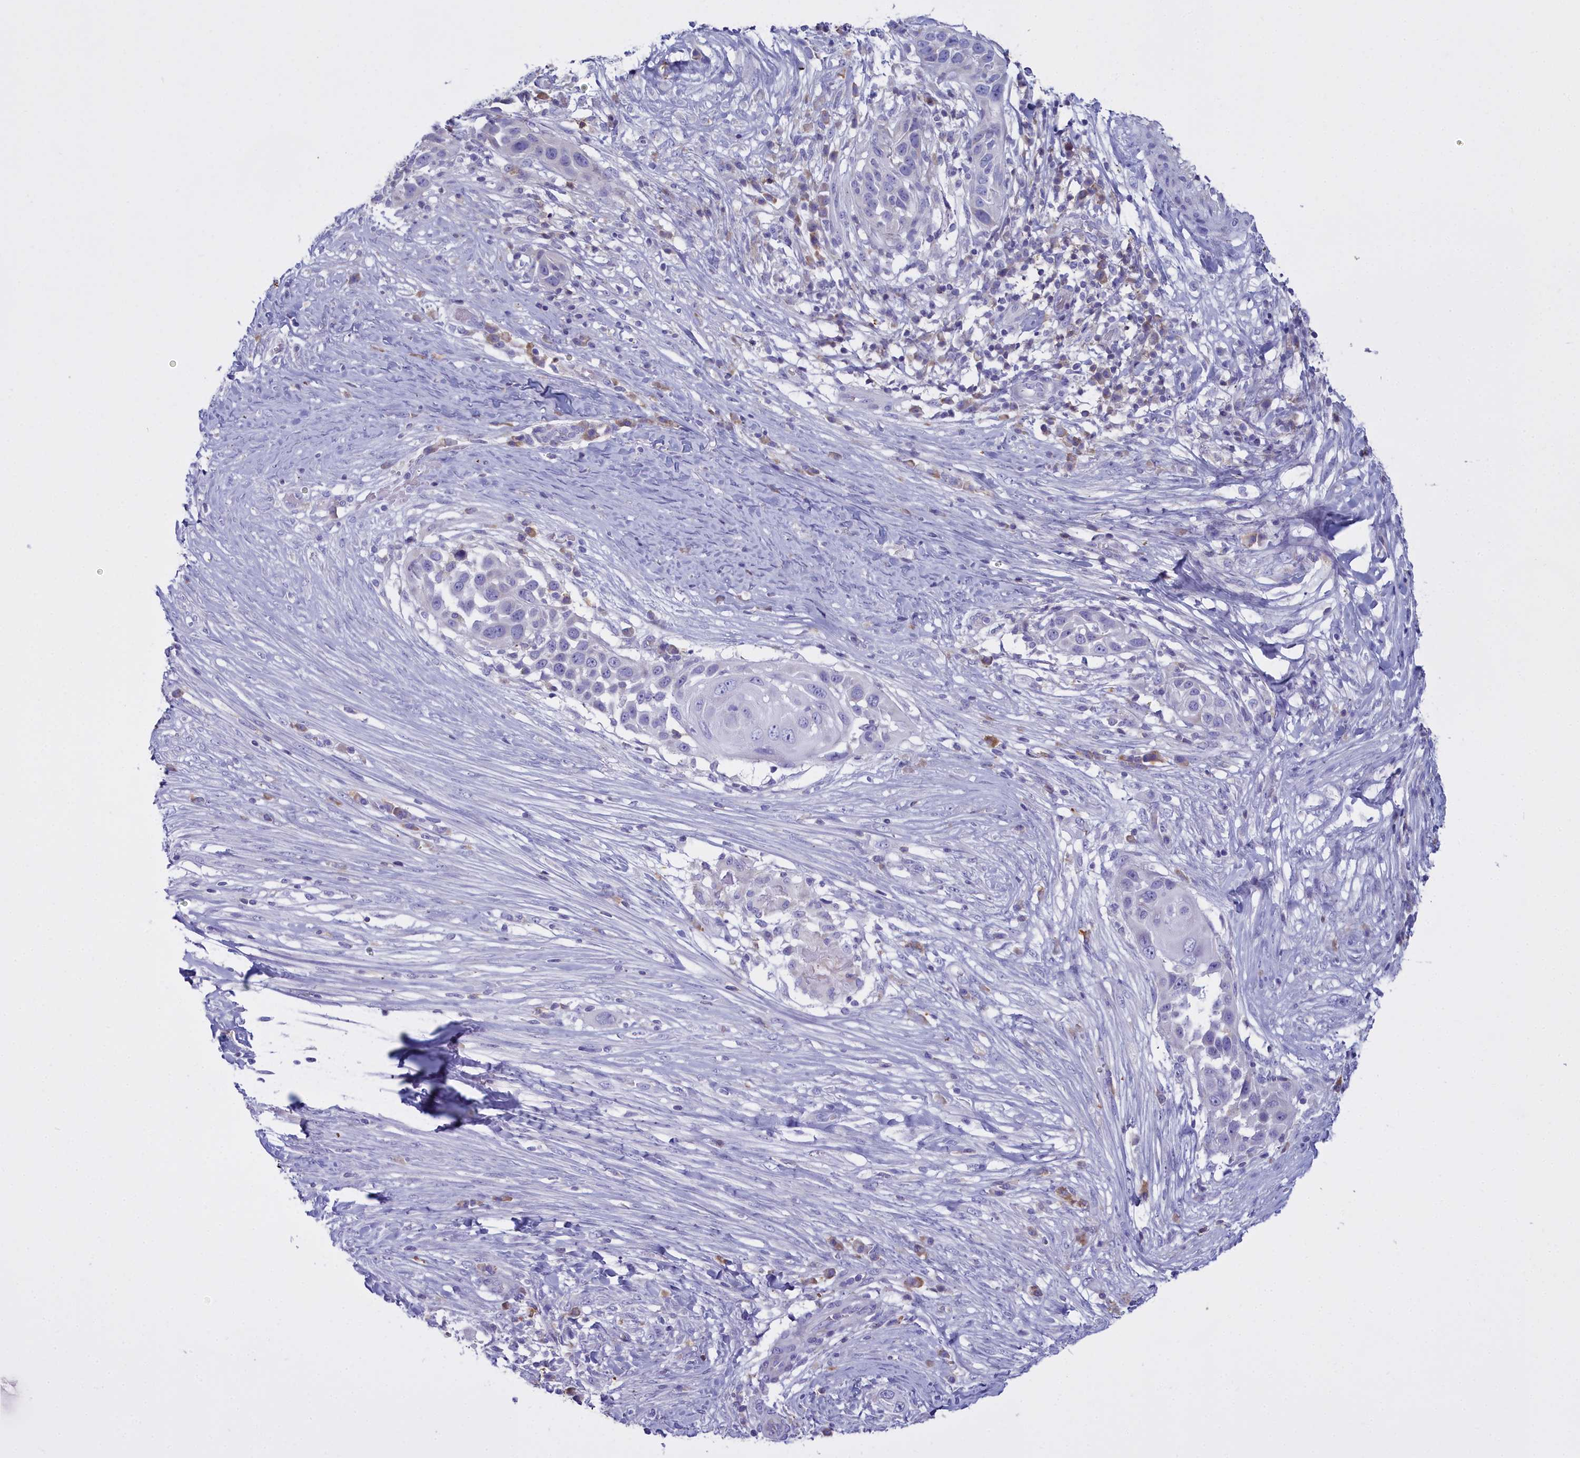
{"staining": {"intensity": "negative", "quantity": "none", "location": "none"}, "tissue": "skin cancer", "cell_type": "Tumor cells", "image_type": "cancer", "snomed": [{"axis": "morphology", "description": "Squamous cell carcinoma, NOS"}, {"axis": "topography", "description": "Skin"}], "caption": "DAB immunohistochemical staining of human skin cancer shows no significant positivity in tumor cells.", "gene": "CD5", "patient": {"sex": "female", "age": 44}}